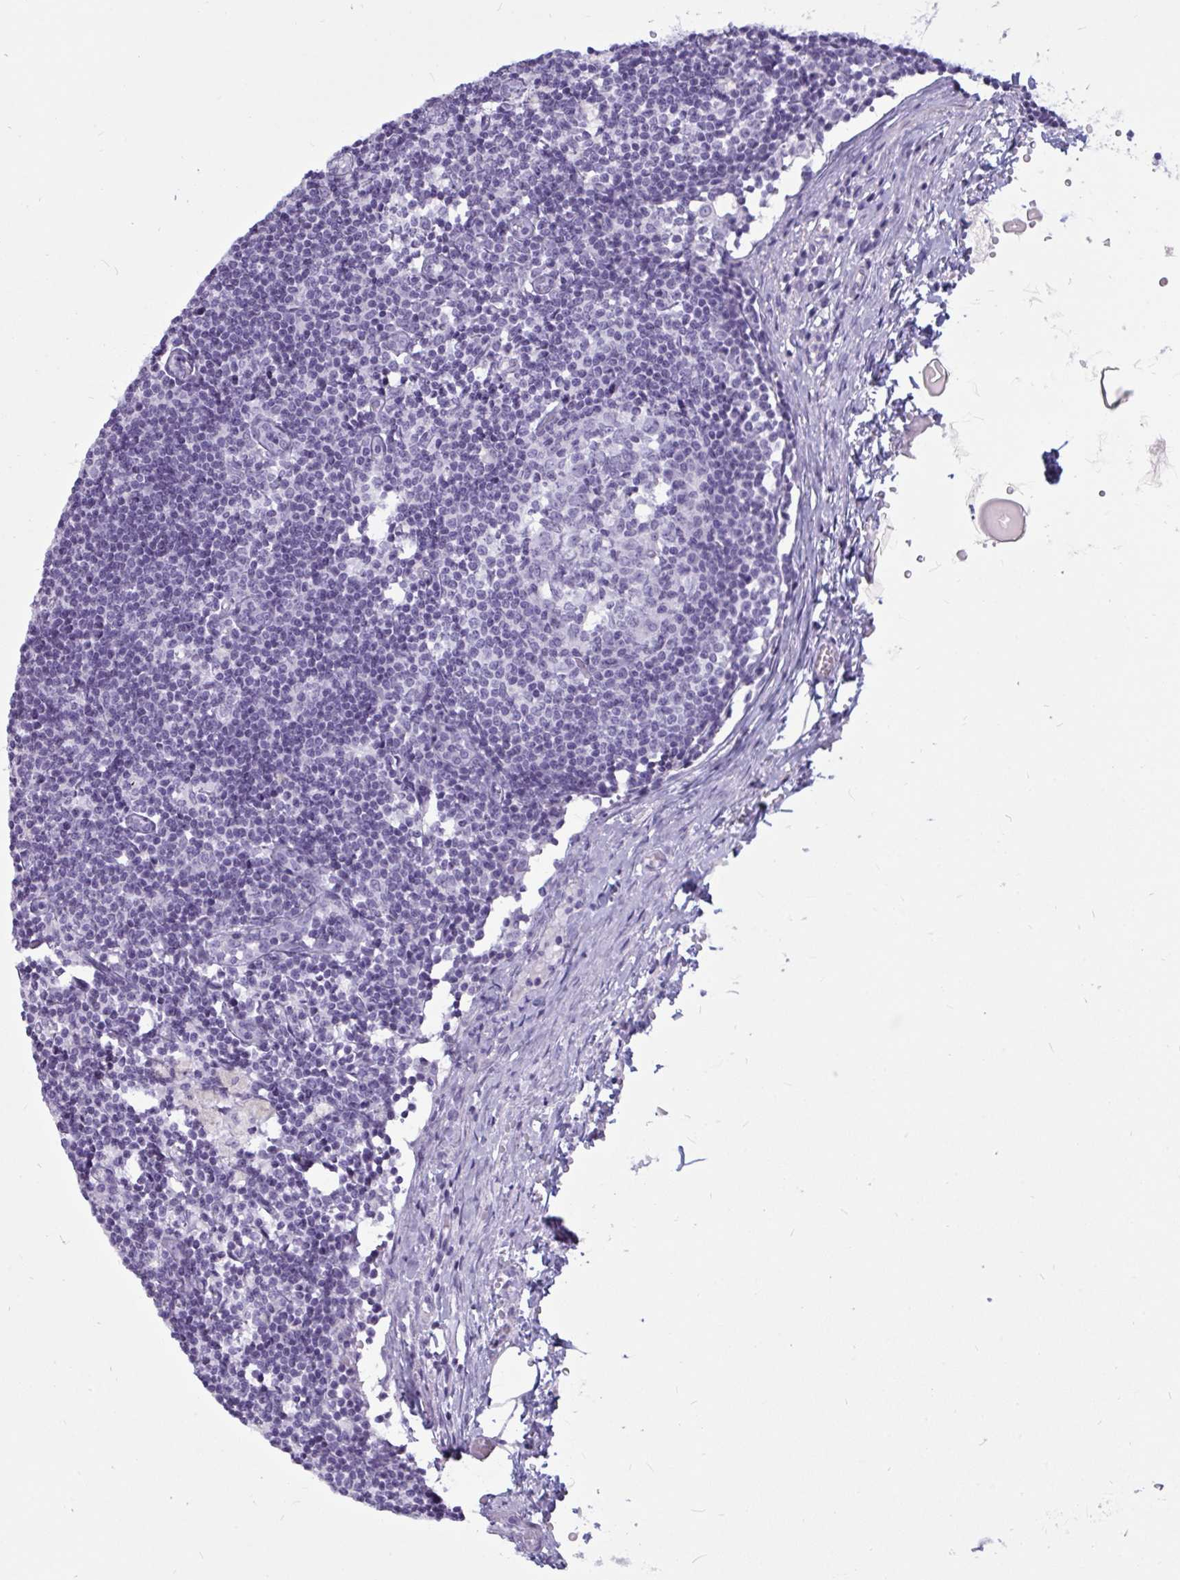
{"staining": {"intensity": "negative", "quantity": "none", "location": "none"}, "tissue": "lymph node", "cell_type": "Germinal center cells", "image_type": "normal", "snomed": [{"axis": "morphology", "description": "Normal tissue, NOS"}, {"axis": "topography", "description": "Lymph node"}], "caption": "This is a photomicrograph of immunohistochemistry (IHC) staining of normal lymph node, which shows no positivity in germinal center cells. (DAB immunohistochemistry (IHC), high magnification).", "gene": "BBS10", "patient": {"sex": "male", "age": 49}}